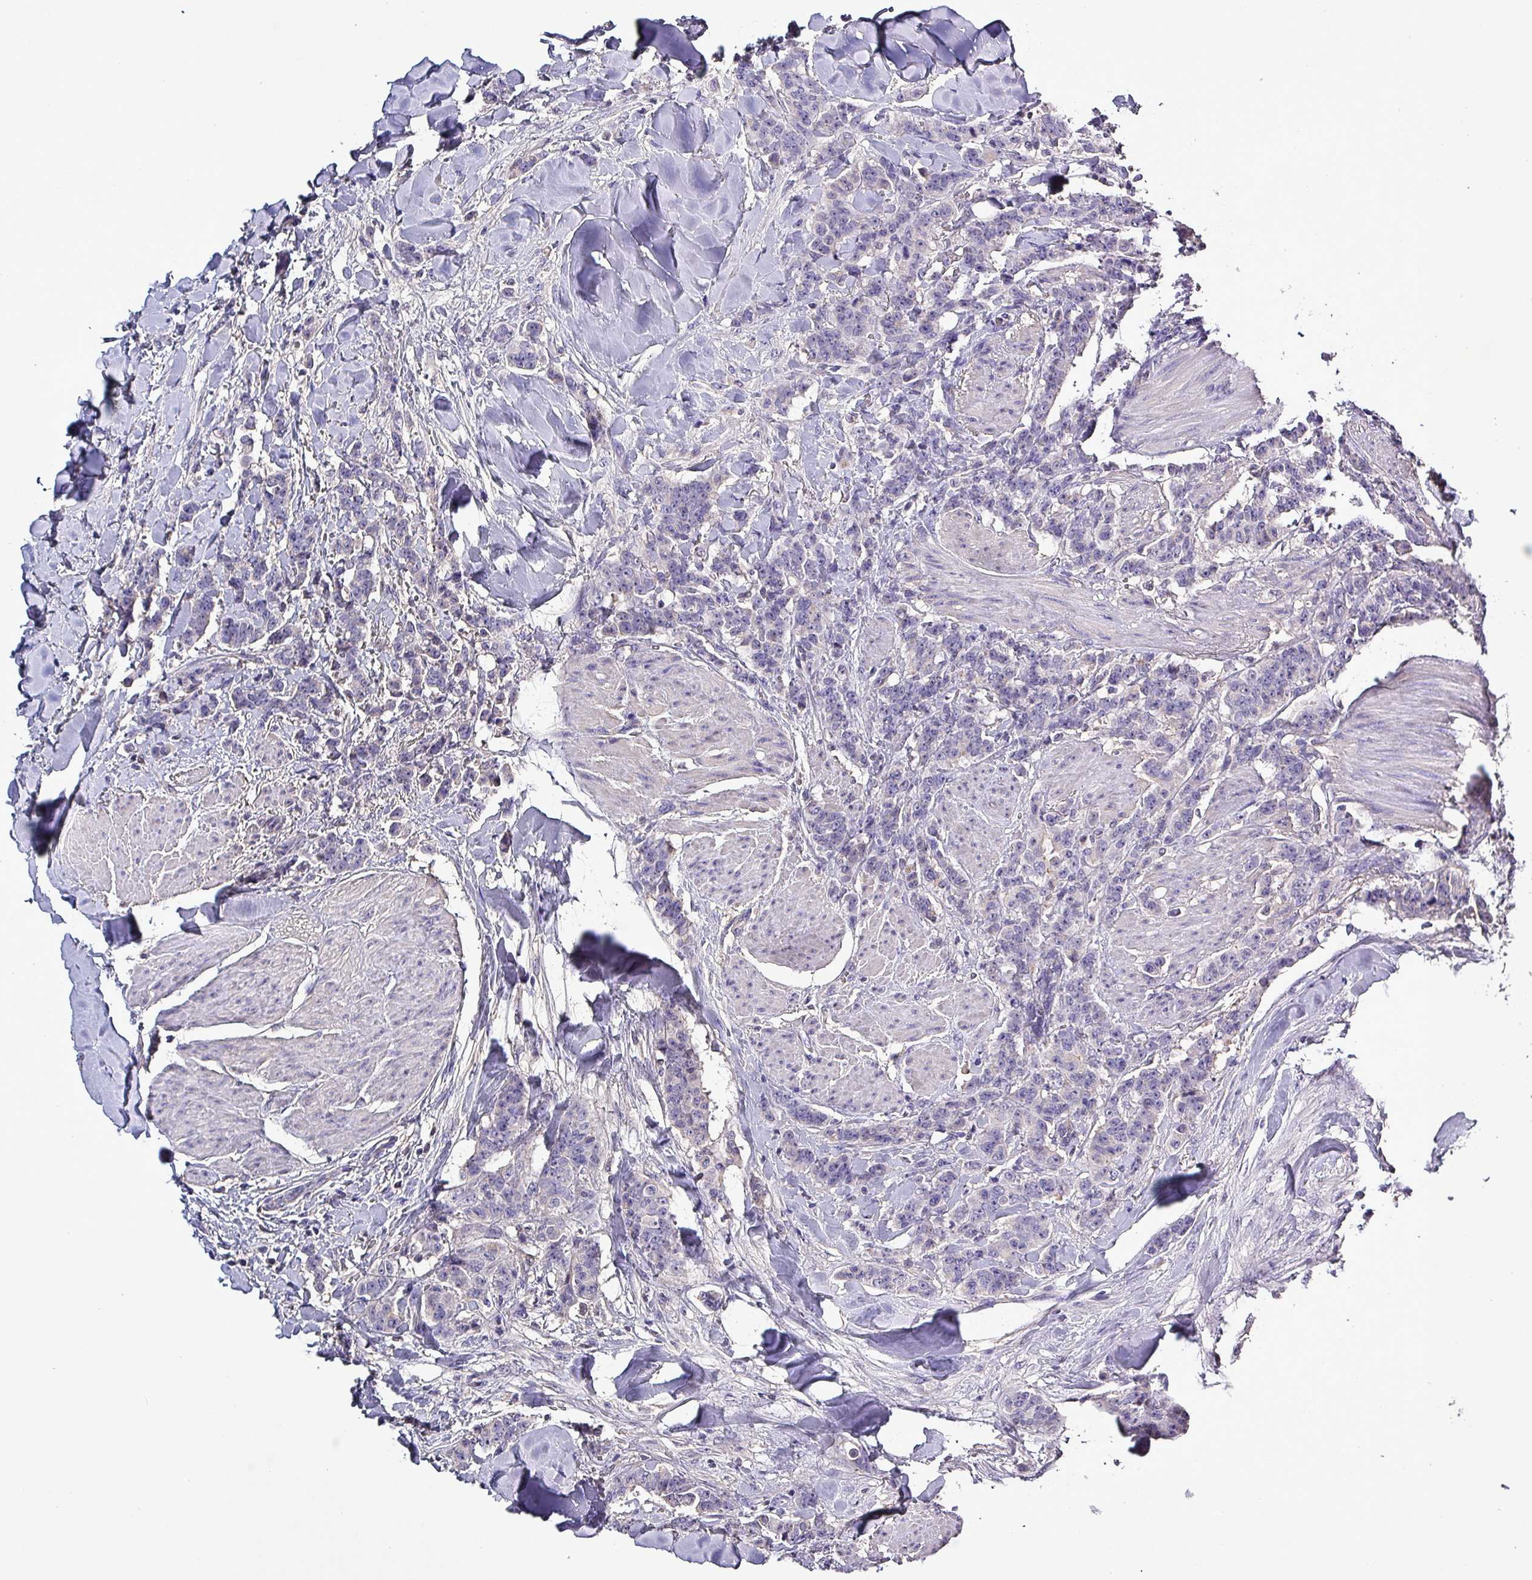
{"staining": {"intensity": "negative", "quantity": "none", "location": "none"}, "tissue": "breast cancer", "cell_type": "Tumor cells", "image_type": "cancer", "snomed": [{"axis": "morphology", "description": "Duct carcinoma"}, {"axis": "topography", "description": "Breast"}], "caption": "High magnification brightfield microscopy of breast cancer stained with DAB (brown) and counterstained with hematoxylin (blue): tumor cells show no significant staining. (DAB (3,3'-diaminobenzidine) immunohistochemistry, high magnification).", "gene": "HTRA4", "patient": {"sex": "female", "age": 40}}